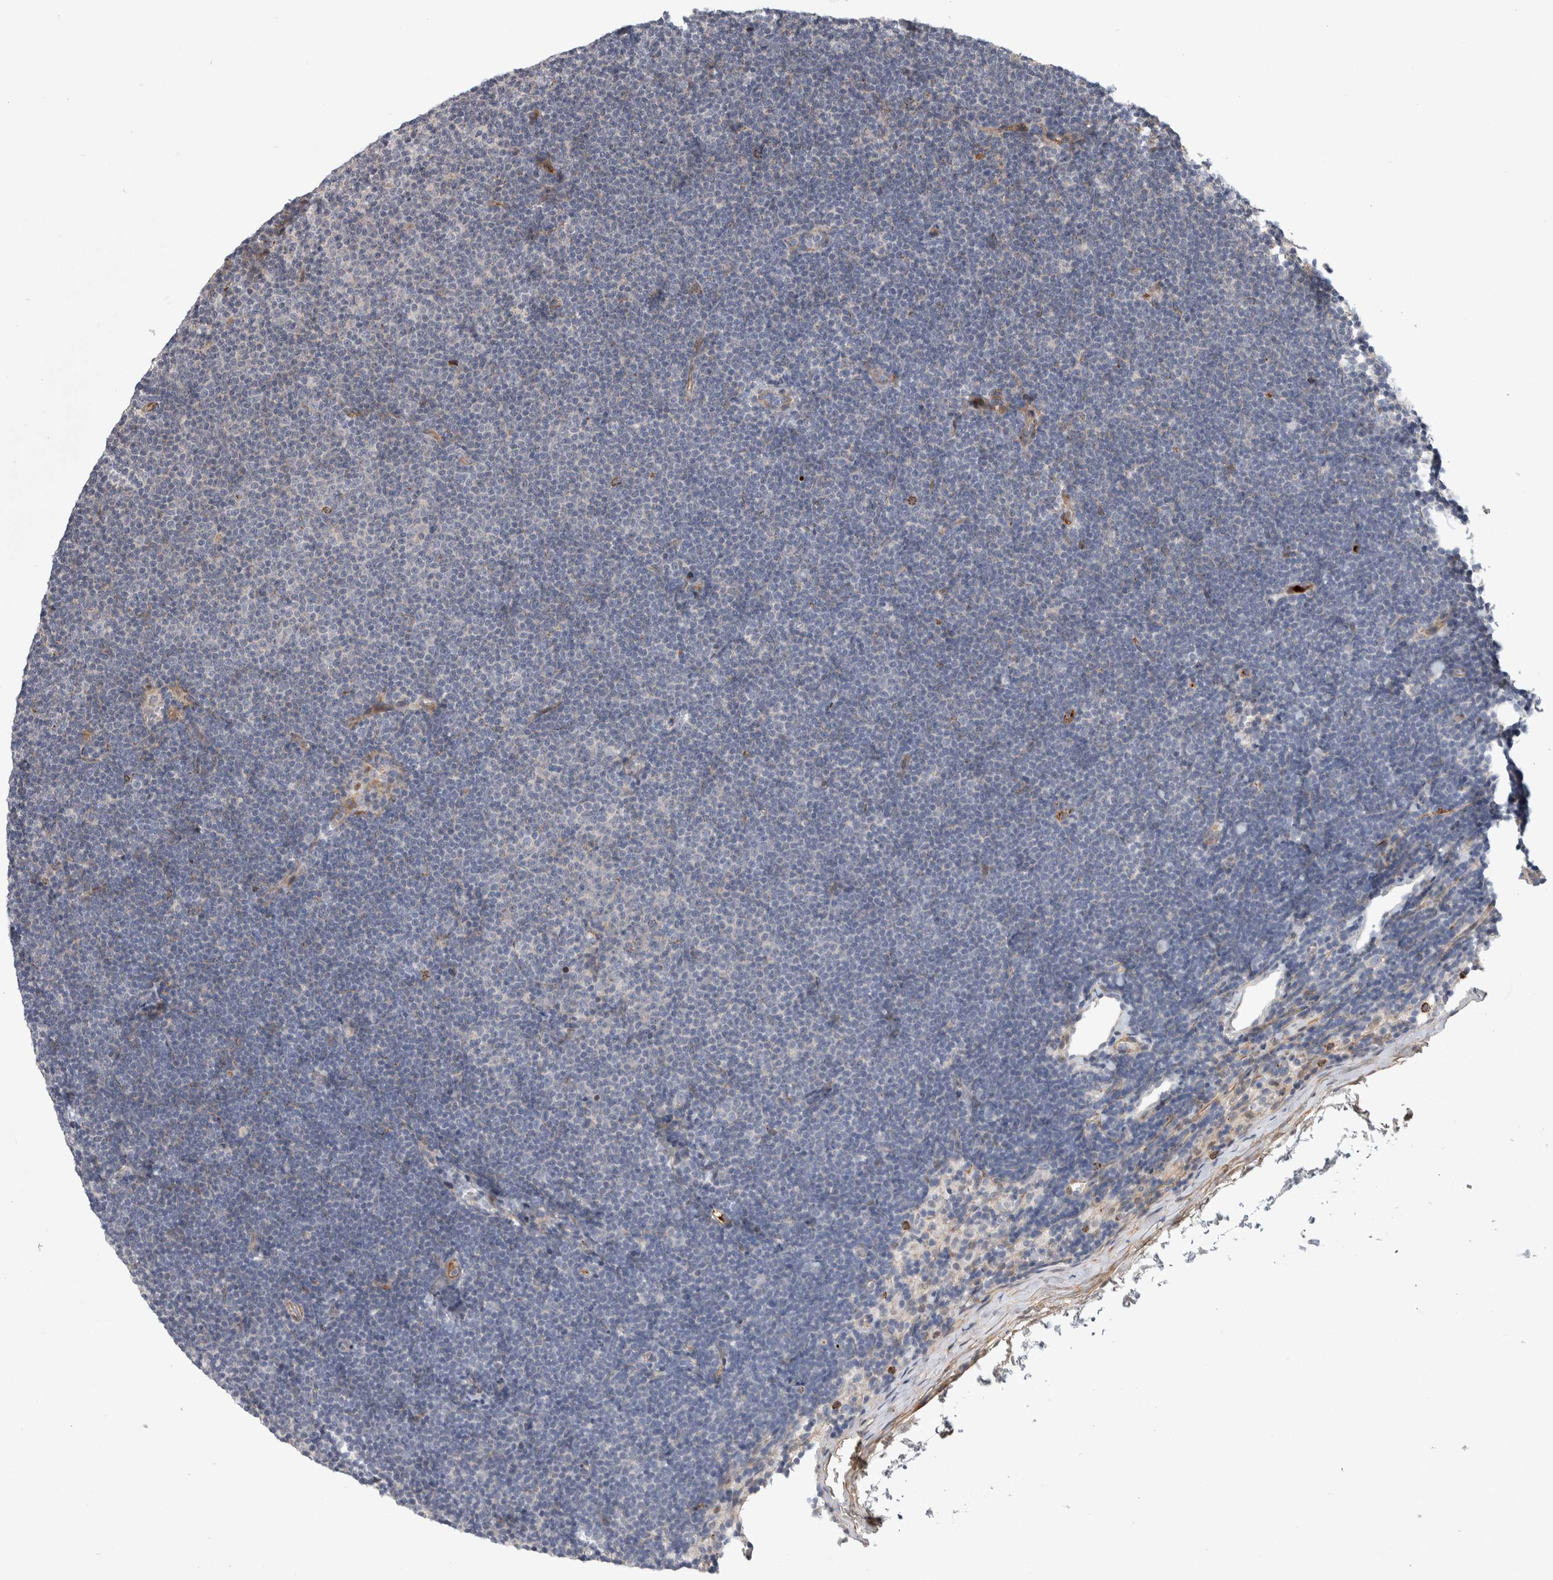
{"staining": {"intensity": "negative", "quantity": "none", "location": "none"}, "tissue": "lymphoma", "cell_type": "Tumor cells", "image_type": "cancer", "snomed": [{"axis": "morphology", "description": "Malignant lymphoma, non-Hodgkin's type, Low grade"}, {"axis": "topography", "description": "Lymph node"}], "caption": "The immunohistochemistry image has no significant positivity in tumor cells of malignant lymphoma, non-Hodgkin's type (low-grade) tissue.", "gene": "PSMG3", "patient": {"sex": "female", "age": 53}}